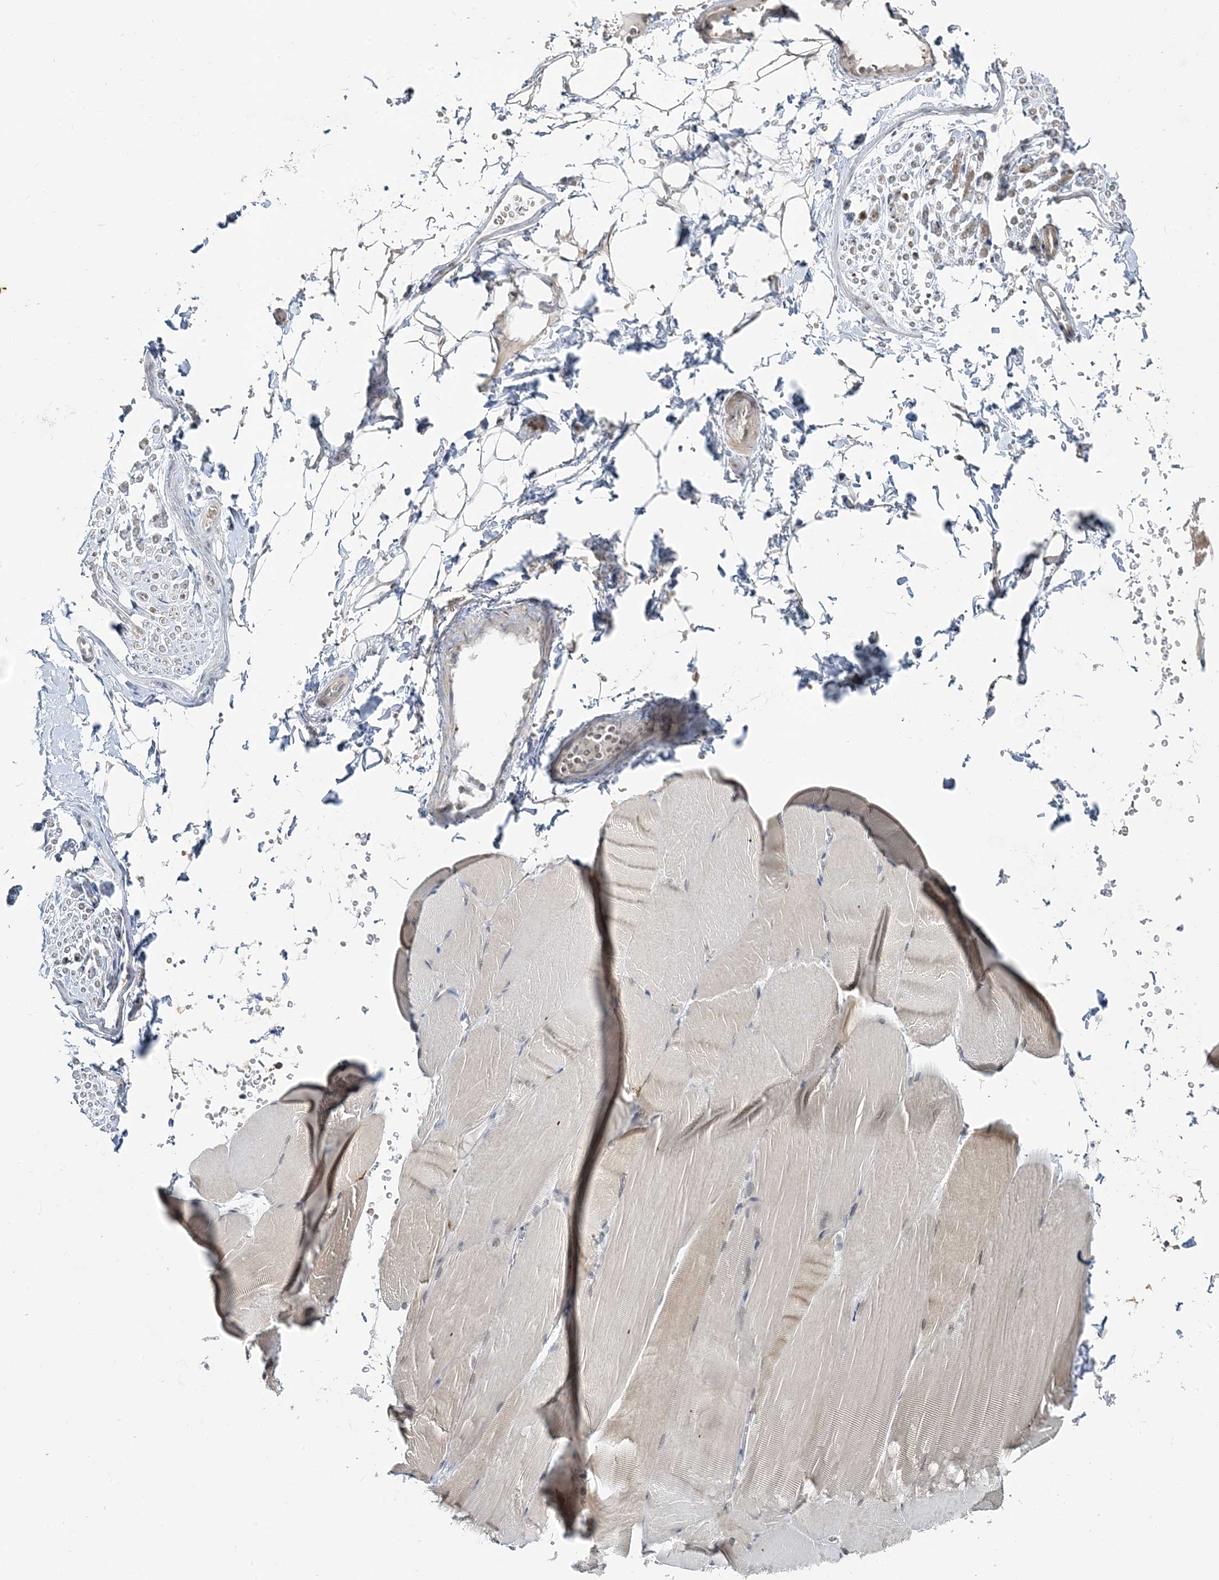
{"staining": {"intensity": "weak", "quantity": "<25%", "location": "cytoplasmic/membranous"}, "tissue": "skeletal muscle", "cell_type": "Myocytes", "image_type": "normal", "snomed": [{"axis": "morphology", "description": "Normal tissue, NOS"}, {"axis": "topography", "description": "Skeletal muscle"}, {"axis": "topography", "description": "Parathyroid gland"}], "caption": "Immunohistochemistry (IHC) photomicrograph of benign skeletal muscle: human skeletal muscle stained with DAB reveals no significant protein expression in myocytes. Nuclei are stained in blue.", "gene": "LEXM", "patient": {"sex": "female", "age": 37}}